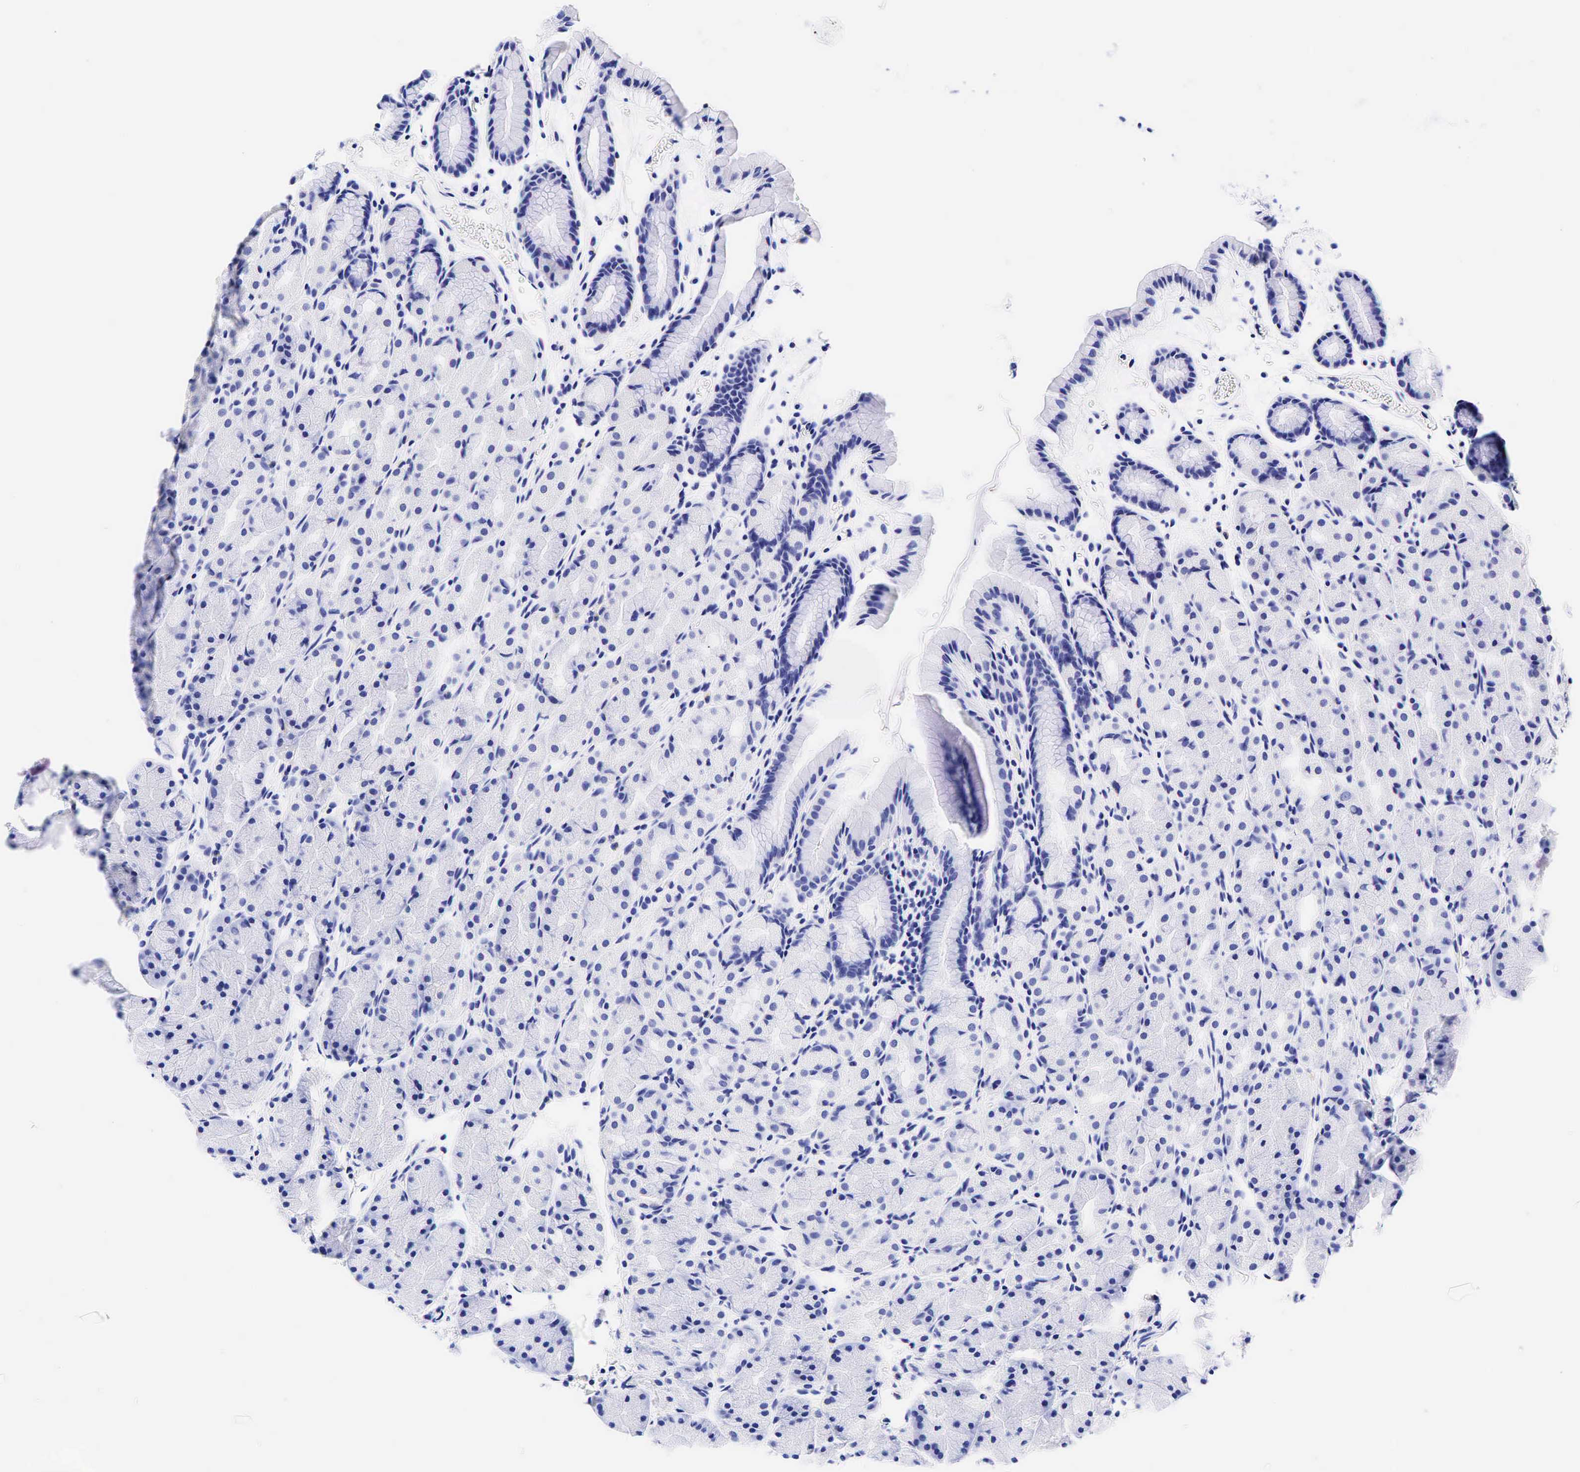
{"staining": {"intensity": "negative", "quantity": "none", "location": "none"}, "tissue": "stomach", "cell_type": "Glandular cells", "image_type": "normal", "snomed": [{"axis": "morphology", "description": "Adenocarcinoma, NOS"}, {"axis": "topography", "description": "Stomach, upper"}], "caption": "The image exhibits no significant staining in glandular cells of stomach.", "gene": "ESR1", "patient": {"sex": "male", "age": 47}}